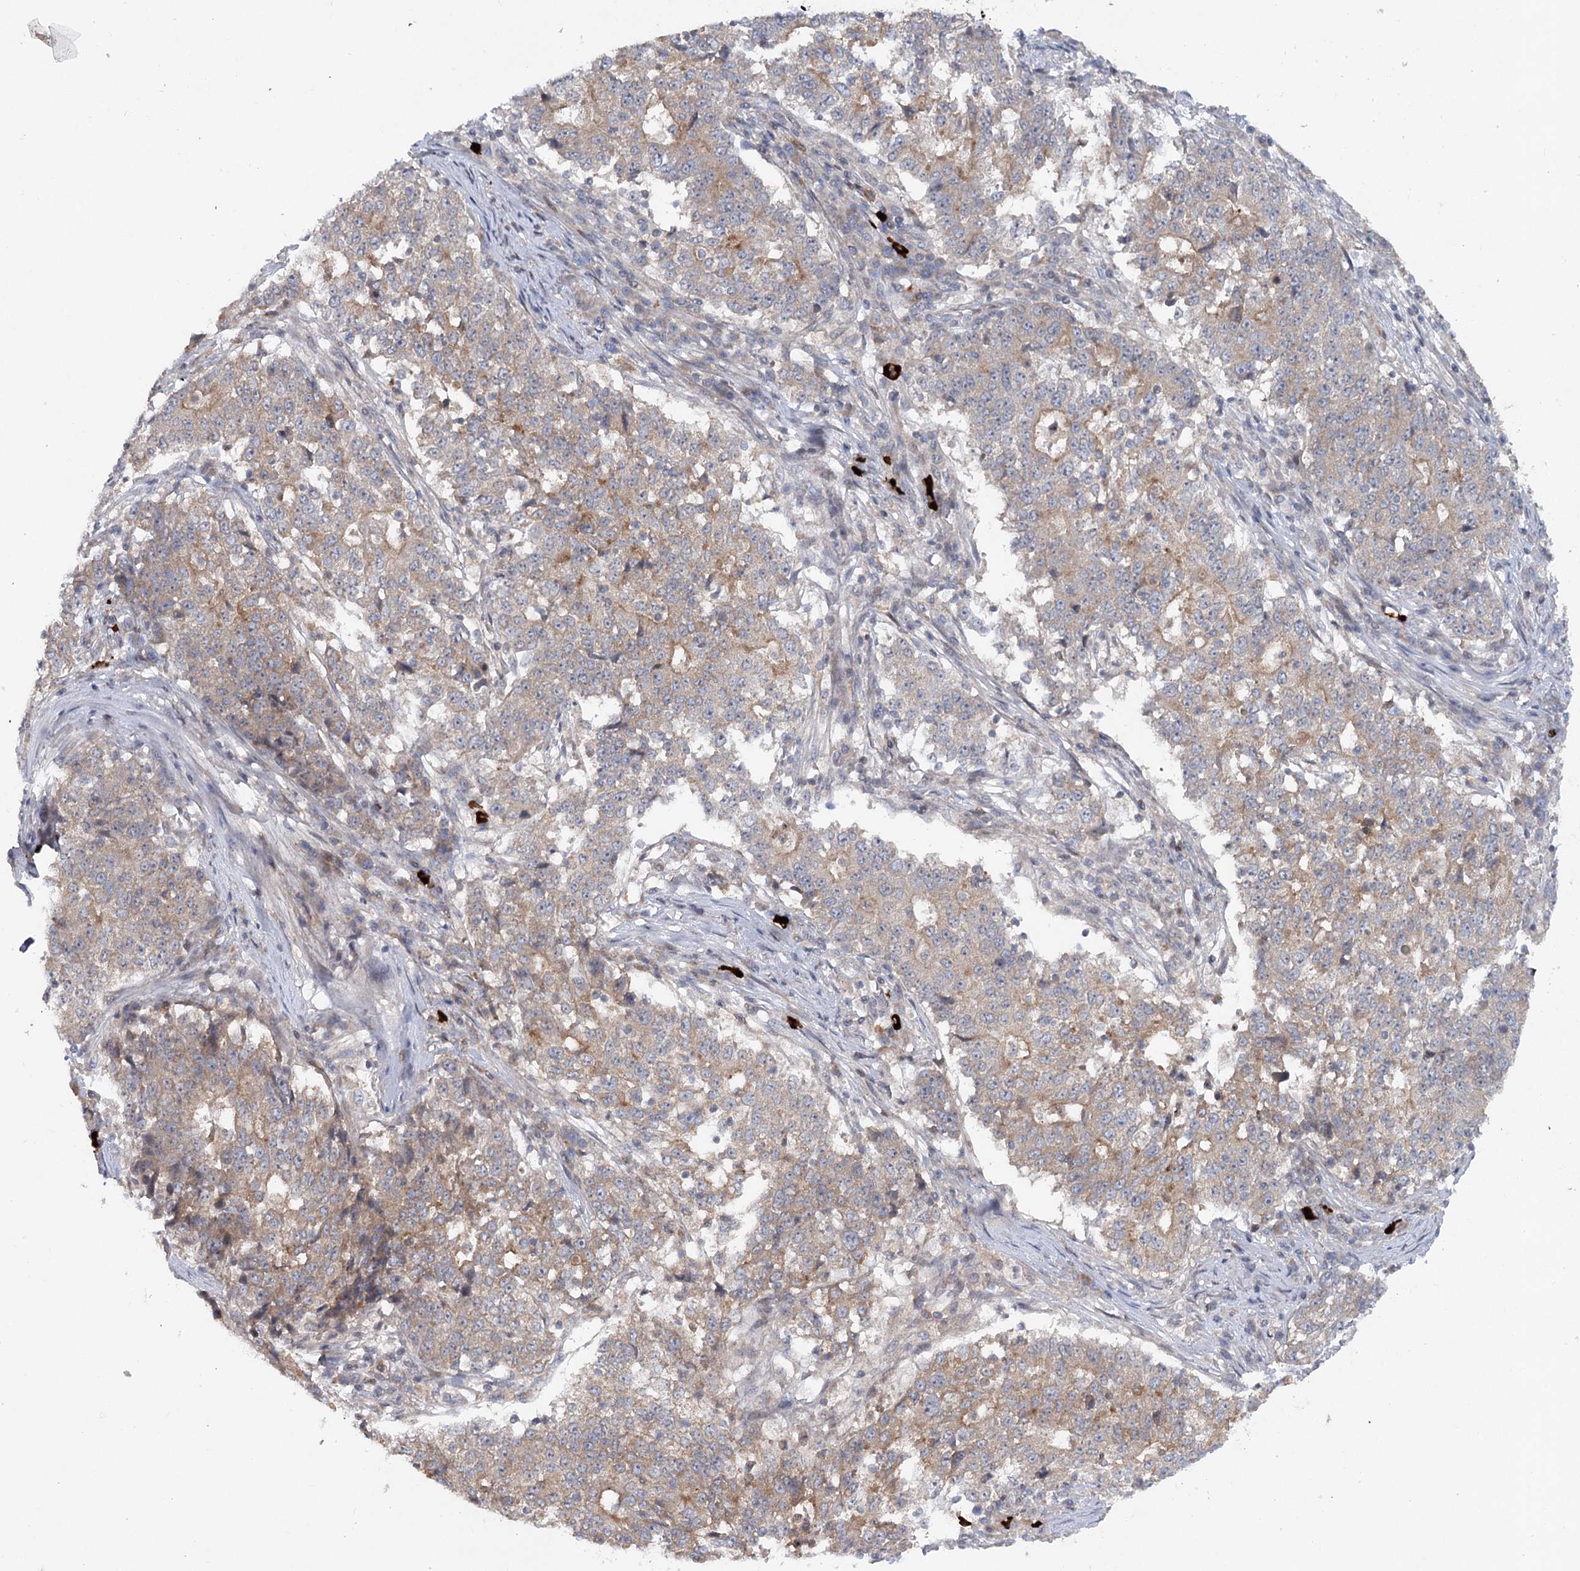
{"staining": {"intensity": "weak", "quantity": ">75%", "location": "cytoplasmic/membranous"}, "tissue": "stomach cancer", "cell_type": "Tumor cells", "image_type": "cancer", "snomed": [{"axis": "morphology", "description": "Adenocarcinoma, NOS"}, {"axis": "topography", "description": "Stomach"}], "caption": "Weak cytoplasmic/membranous expression for a protein is present in approximately >75% of tumor cells of stomach cancer (adenocarcinoma) using immunohistochemistry (IHC).", "gene": "MAP3K13", "patient": {"sex": "male", "age": 59}}